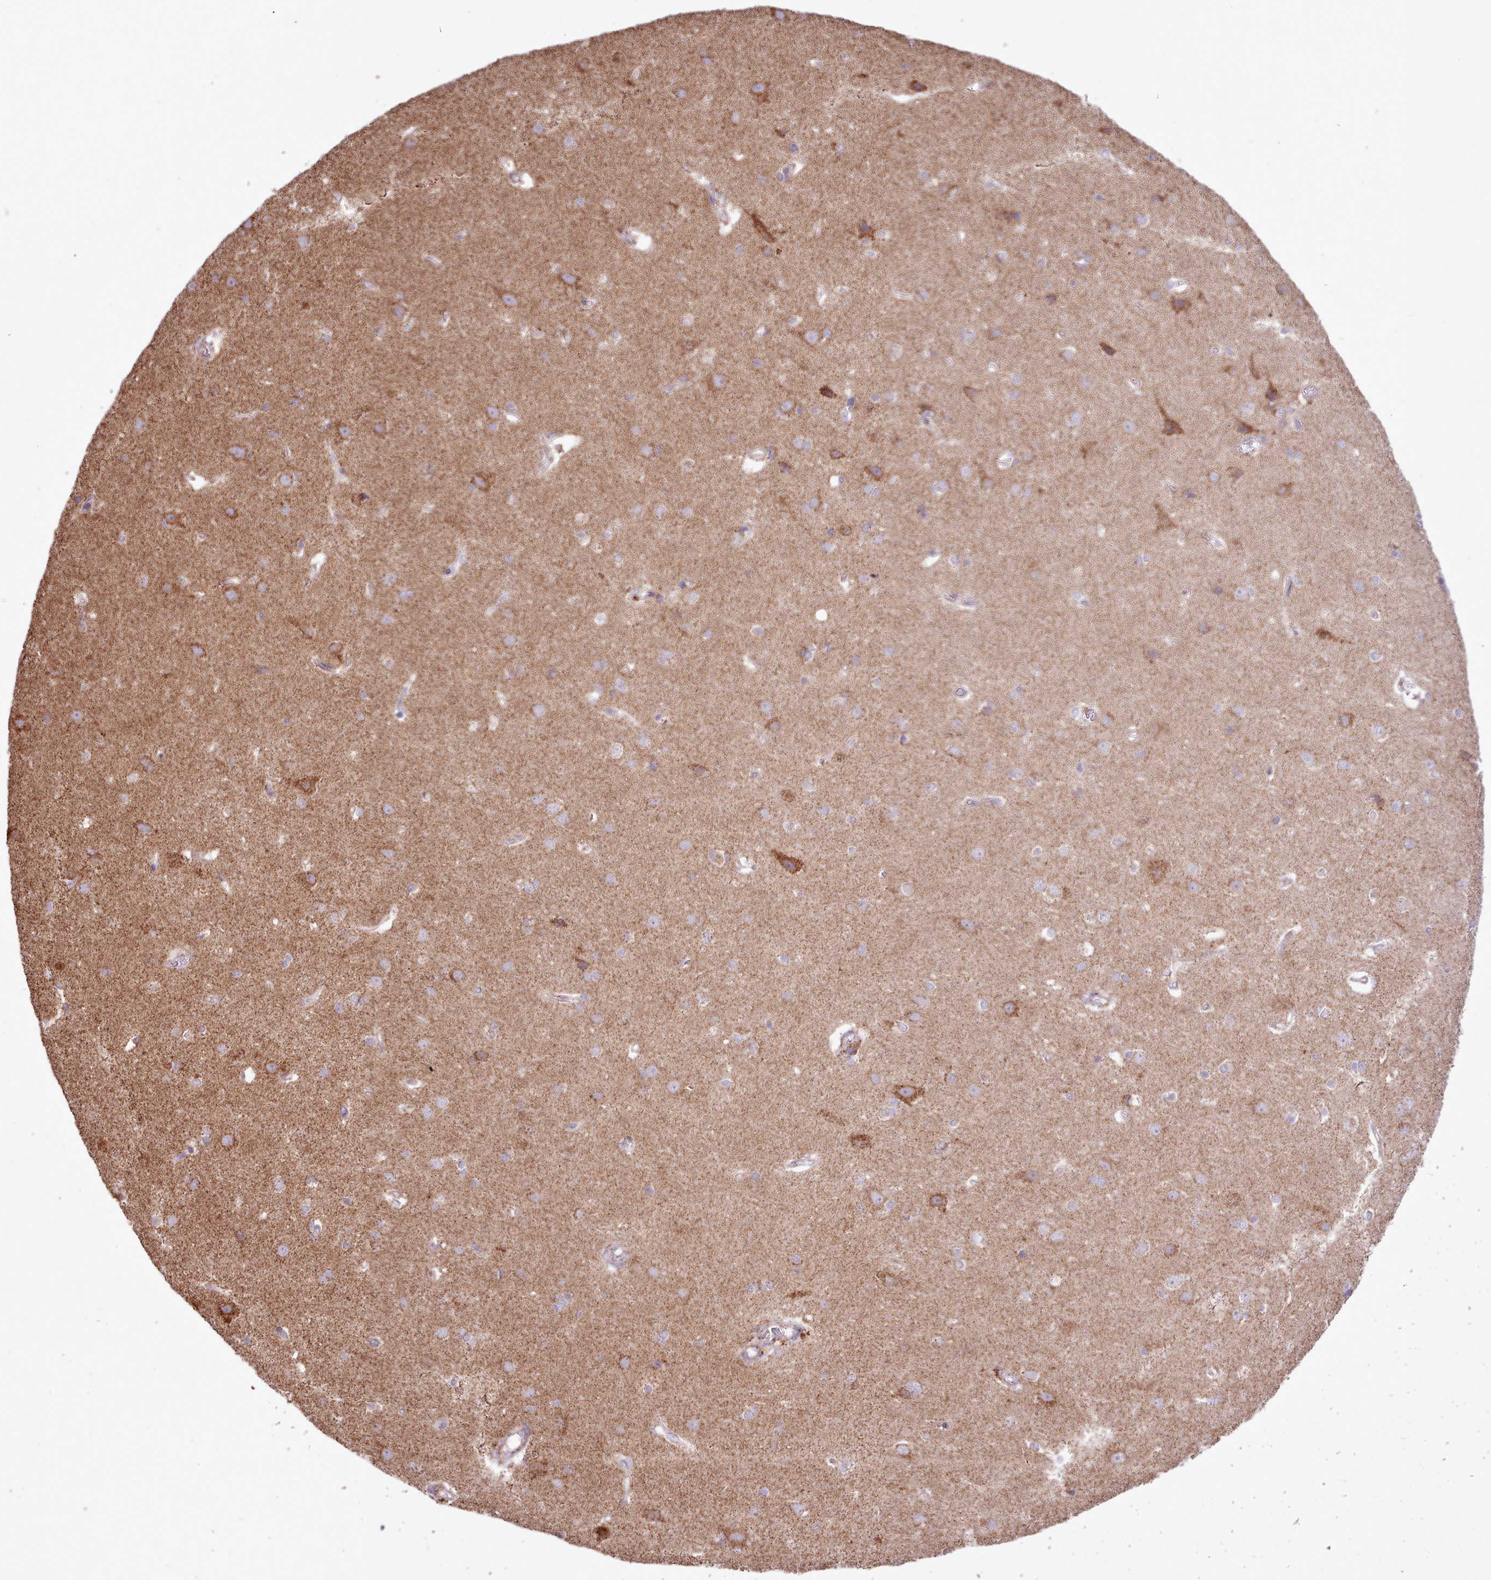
{"staining": {"intensity": "negative", "quantity": "none", "location": "none"}, "tissue": "cerebral cortex", "cell_type": "Endothelial cells", "image_type": "normal", "snomed": [{"axis": "morphology", "description": "Normal tissue, NOS"}, {"axis": "topography", "description": "Cerebral cortex"}], "caption": "Normal cerebral cortex was stained to show a protein in brown. There is no significant expression in endothelial cells.", "gene": "LIN7C", "patient": {"sex": "male", "age": 37}}